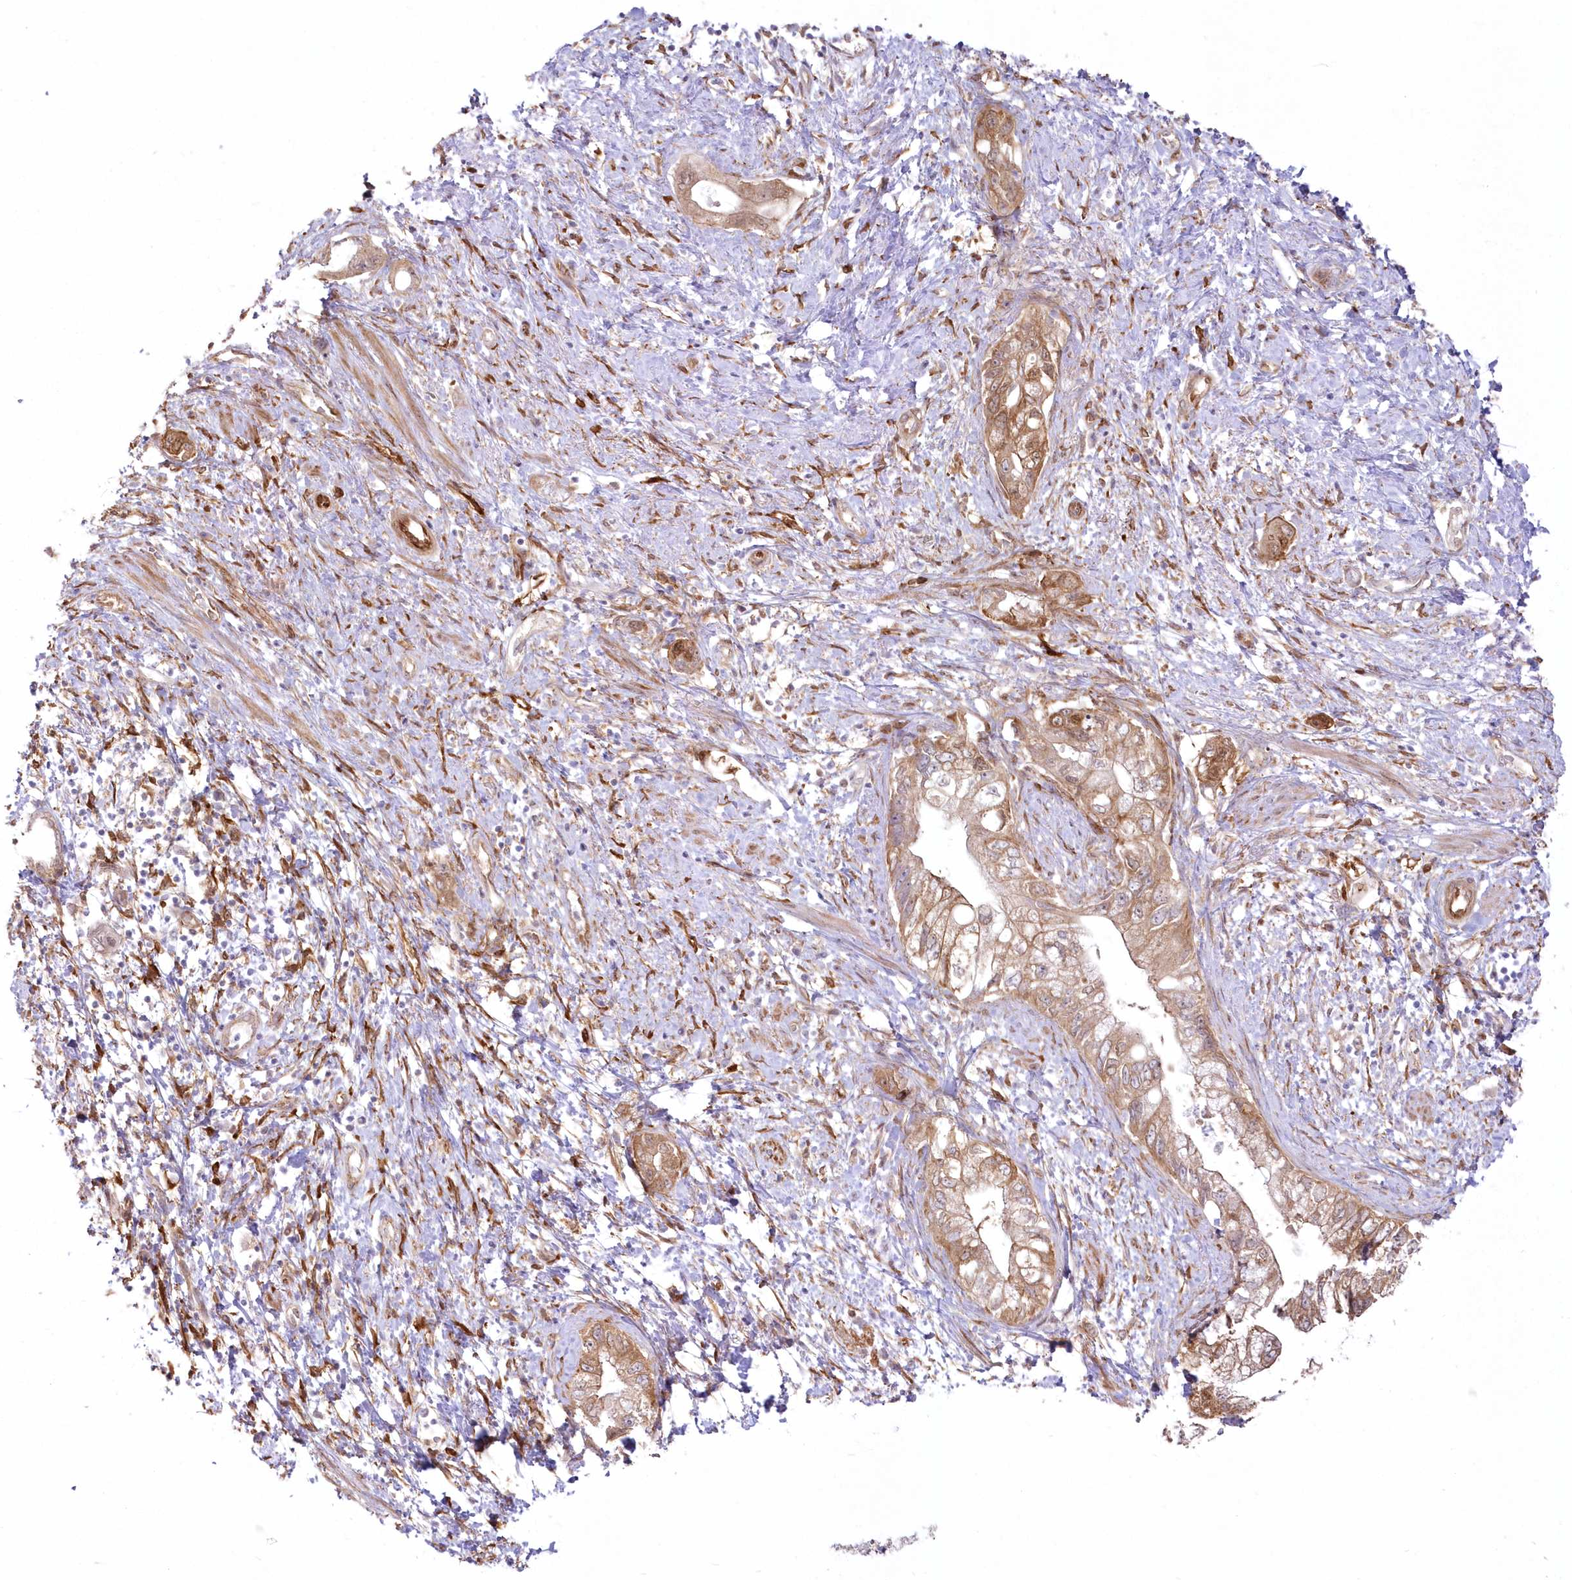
{"staining": {"intensity": "moderate", "quantity": "25%-75%", "location": "cytoplasmic/membranous"}, "tissue": "pancreatic cancer", "cell_type": "Tumor cells", "image_type": "cancer", "snomed": [{"axis": "morphology", "description": "Adenocarcinoma, NOS"}, {"axis": "topography", "description": "Pancreas"}], "caption": "Moderate cytoplasmic/membranous positivity is identified in about 25%-75% of tumor cells in adenocarcinoma (pancreatic).", "gene": "SH3PXD2B", "patient": {"sex": "female", "age": 73}}